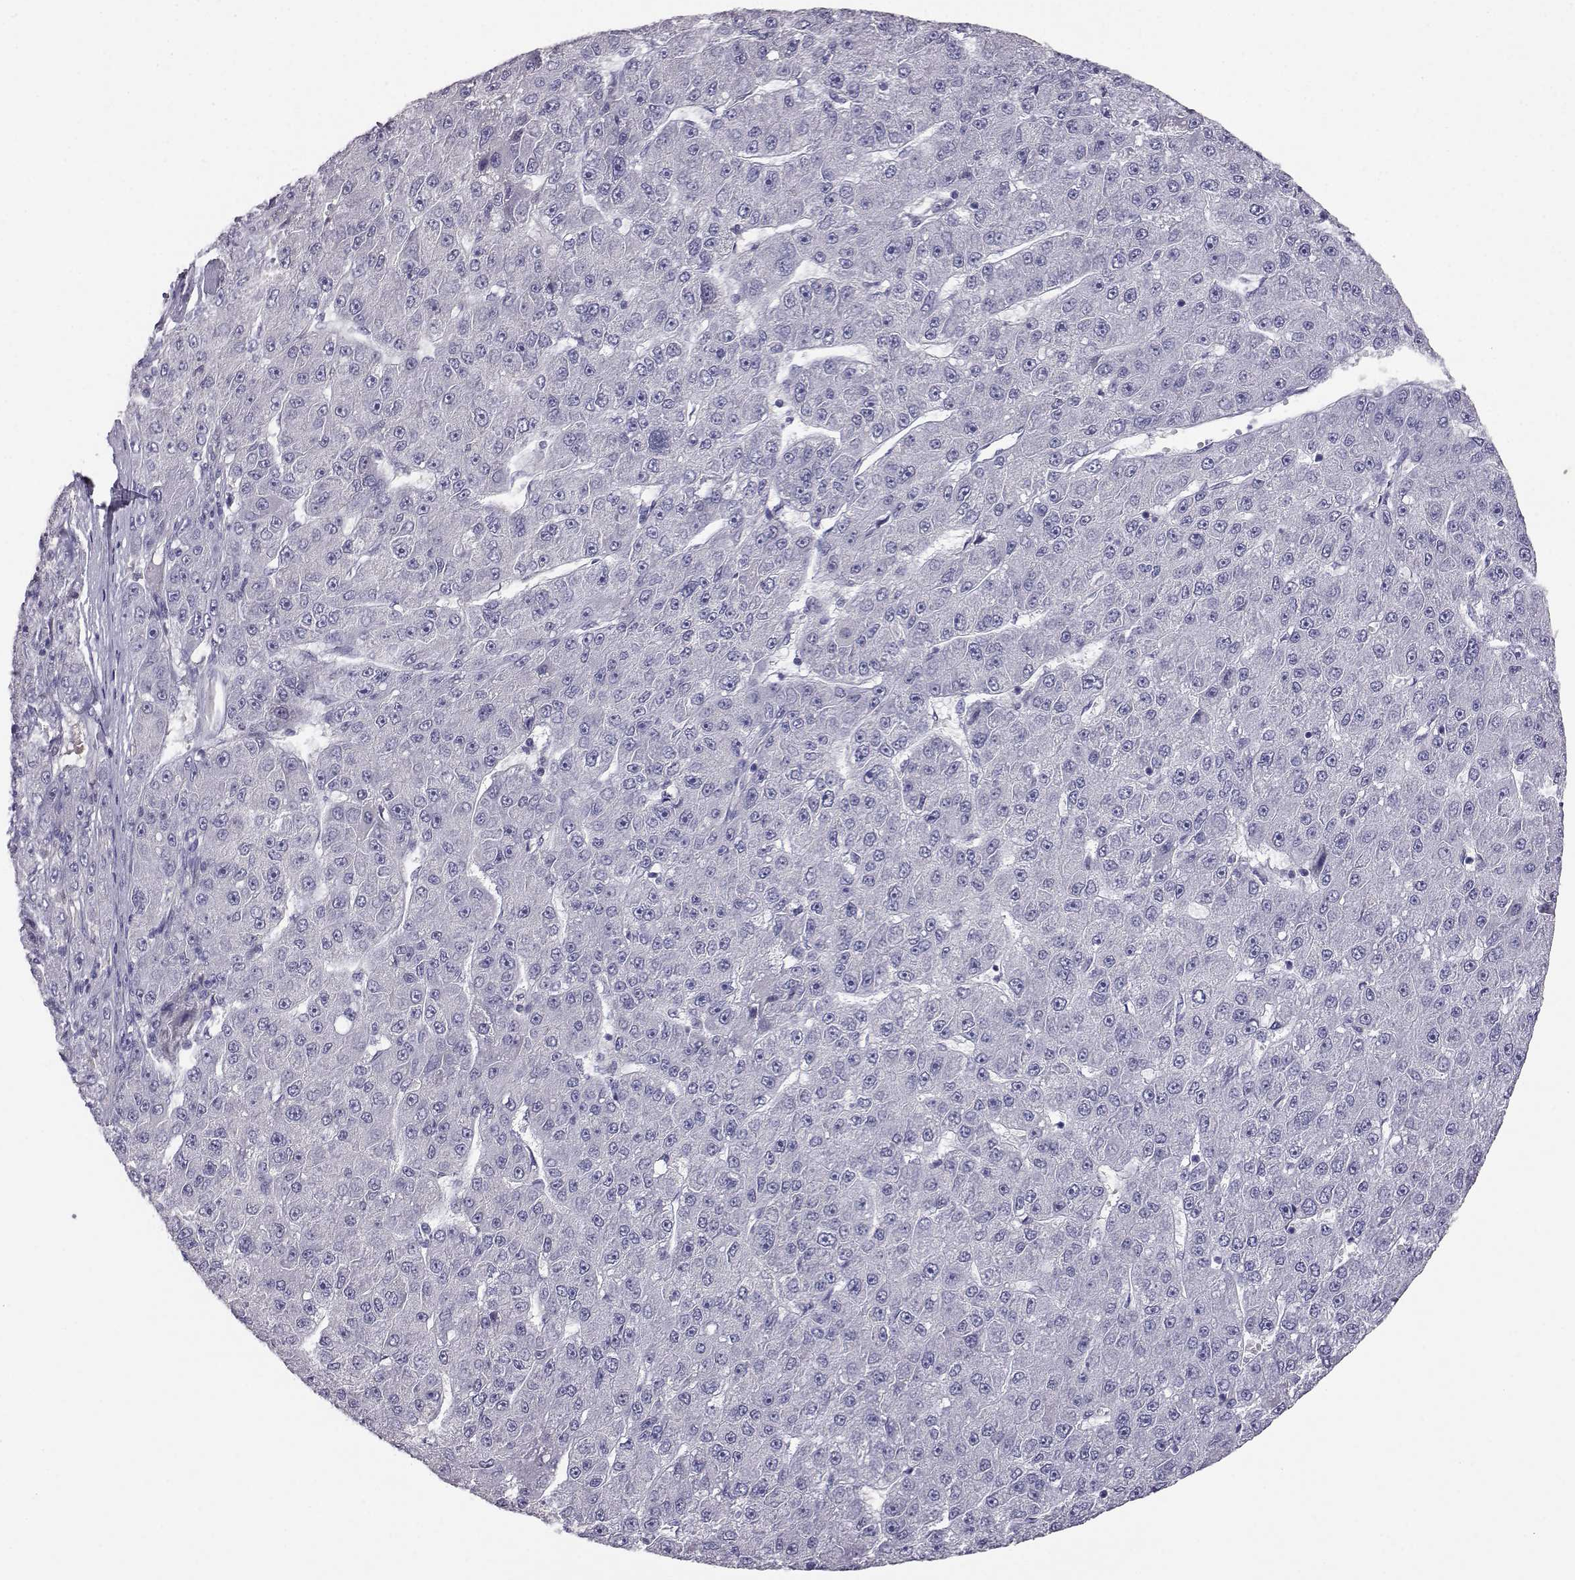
{"staining": {"intensity": "negative", "quantity": "none", "location": "none"}, "tissue": "liver cancer", "cell_type": "Tumor cells", "image_type": "cancer", "snomed": [{"axis": "morphology", "description": "Carcinoma, Hepatocellular, NOS"}, {"axis": "topography", "description": "Liver"}], "caption": "Photomicrograph shows no protein expression in tumor cells of hepatocellular carcinoma (liver) tissue. (Brightfield microscopy of DAB immunohistochemistry at high magnification).", "gene": "AKR1B1", "patient": {"sex": "male", "age": 67}}